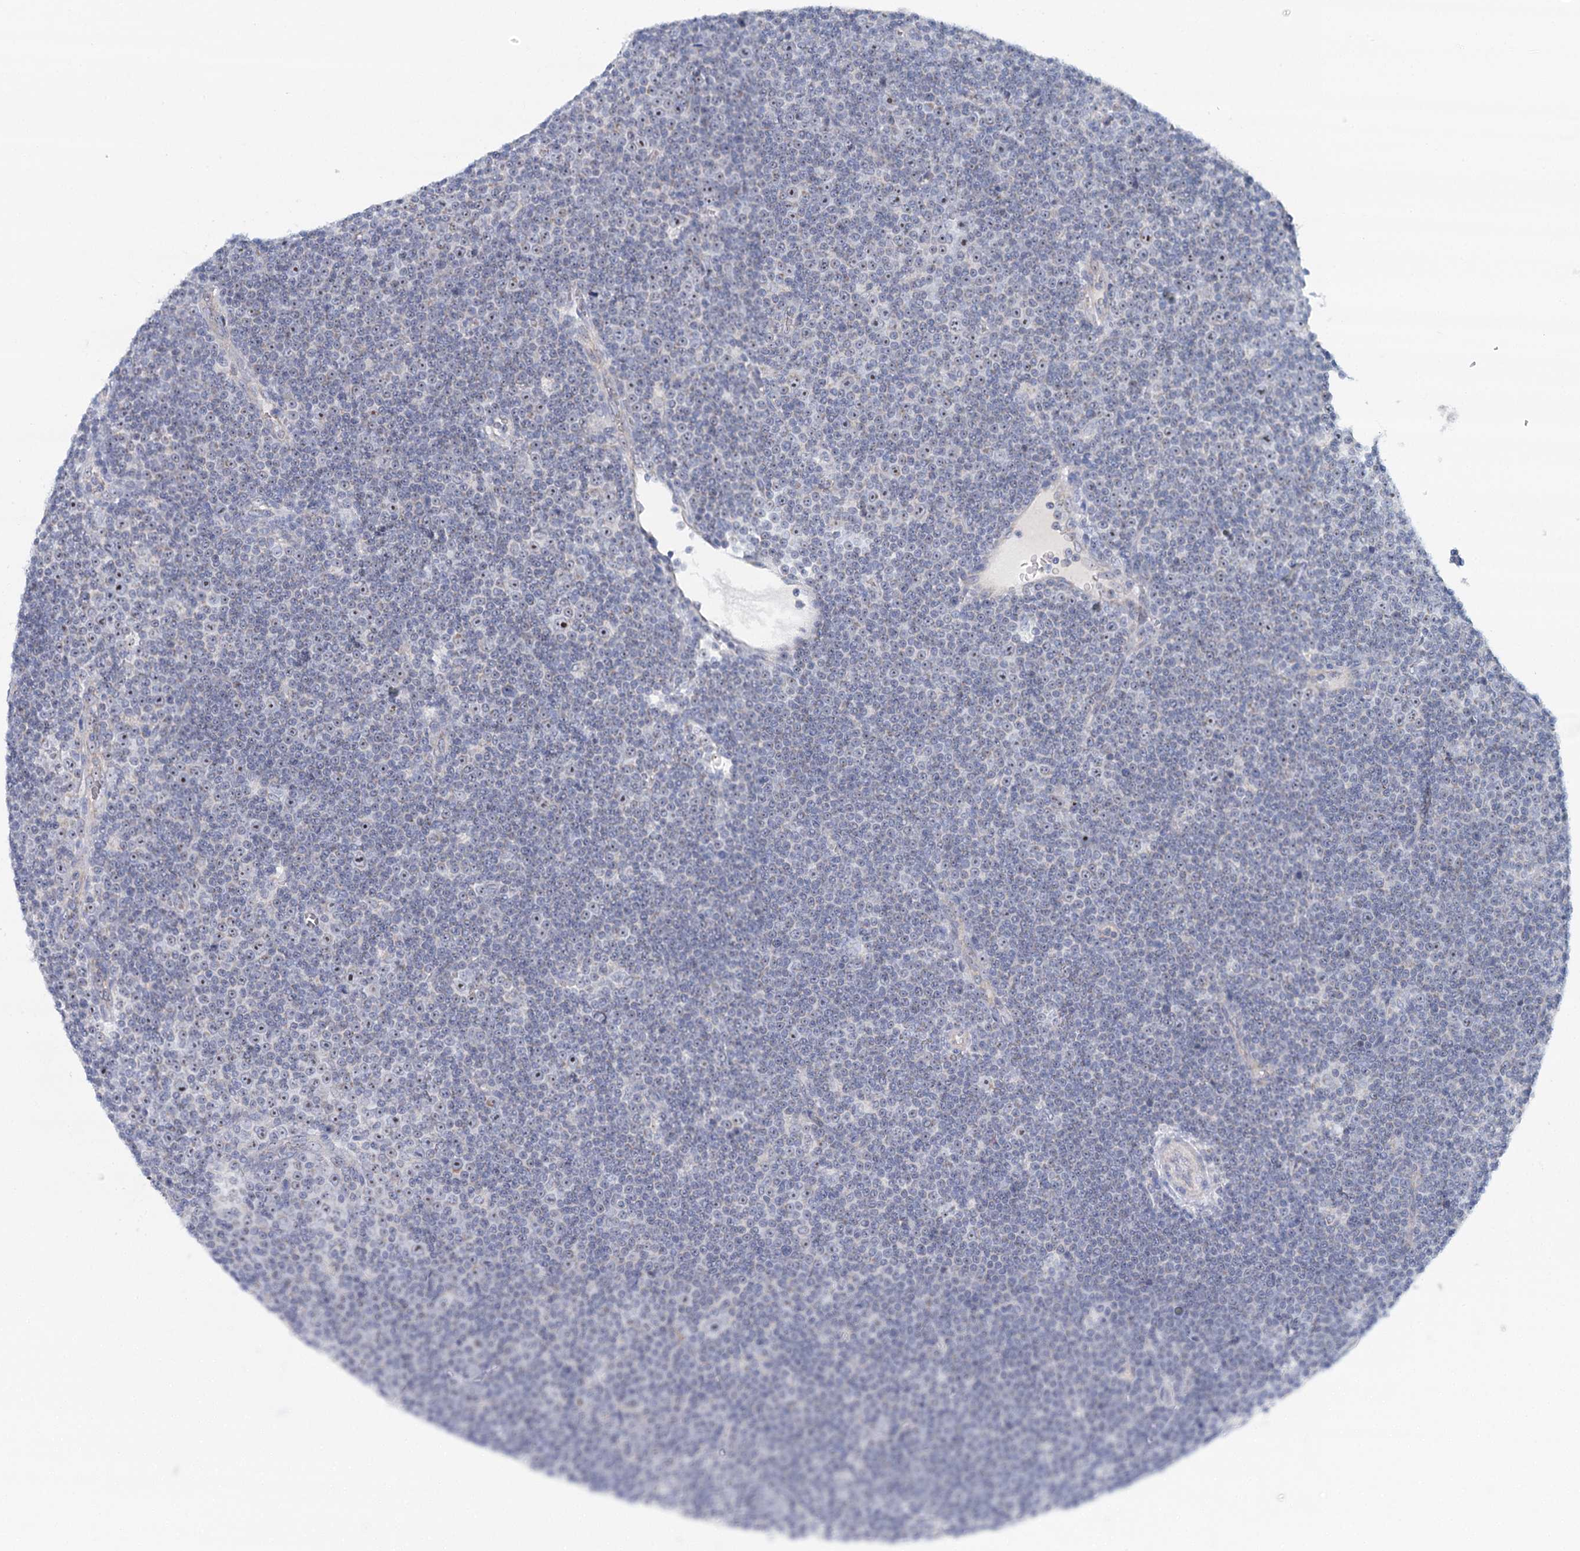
{"staining": {"intensity": "negative", "quantity": "none", "location": "none"}, "tissue": "lymphoma", "cell_type": "Tumor cells", "image_type": "cancer", "snomed": [{"axis": "morphology", "description": "Malignant lymphoma, non-Hodgkin's type, Low grade"}, {"axis": "topography", "description": "Lymph node"}], "caption": "Lymphoma stained for a protein using IHC exhibits no expression tumor cells.", "gene": "RBM43", "patient": {"sex": "female", "age": 67}}